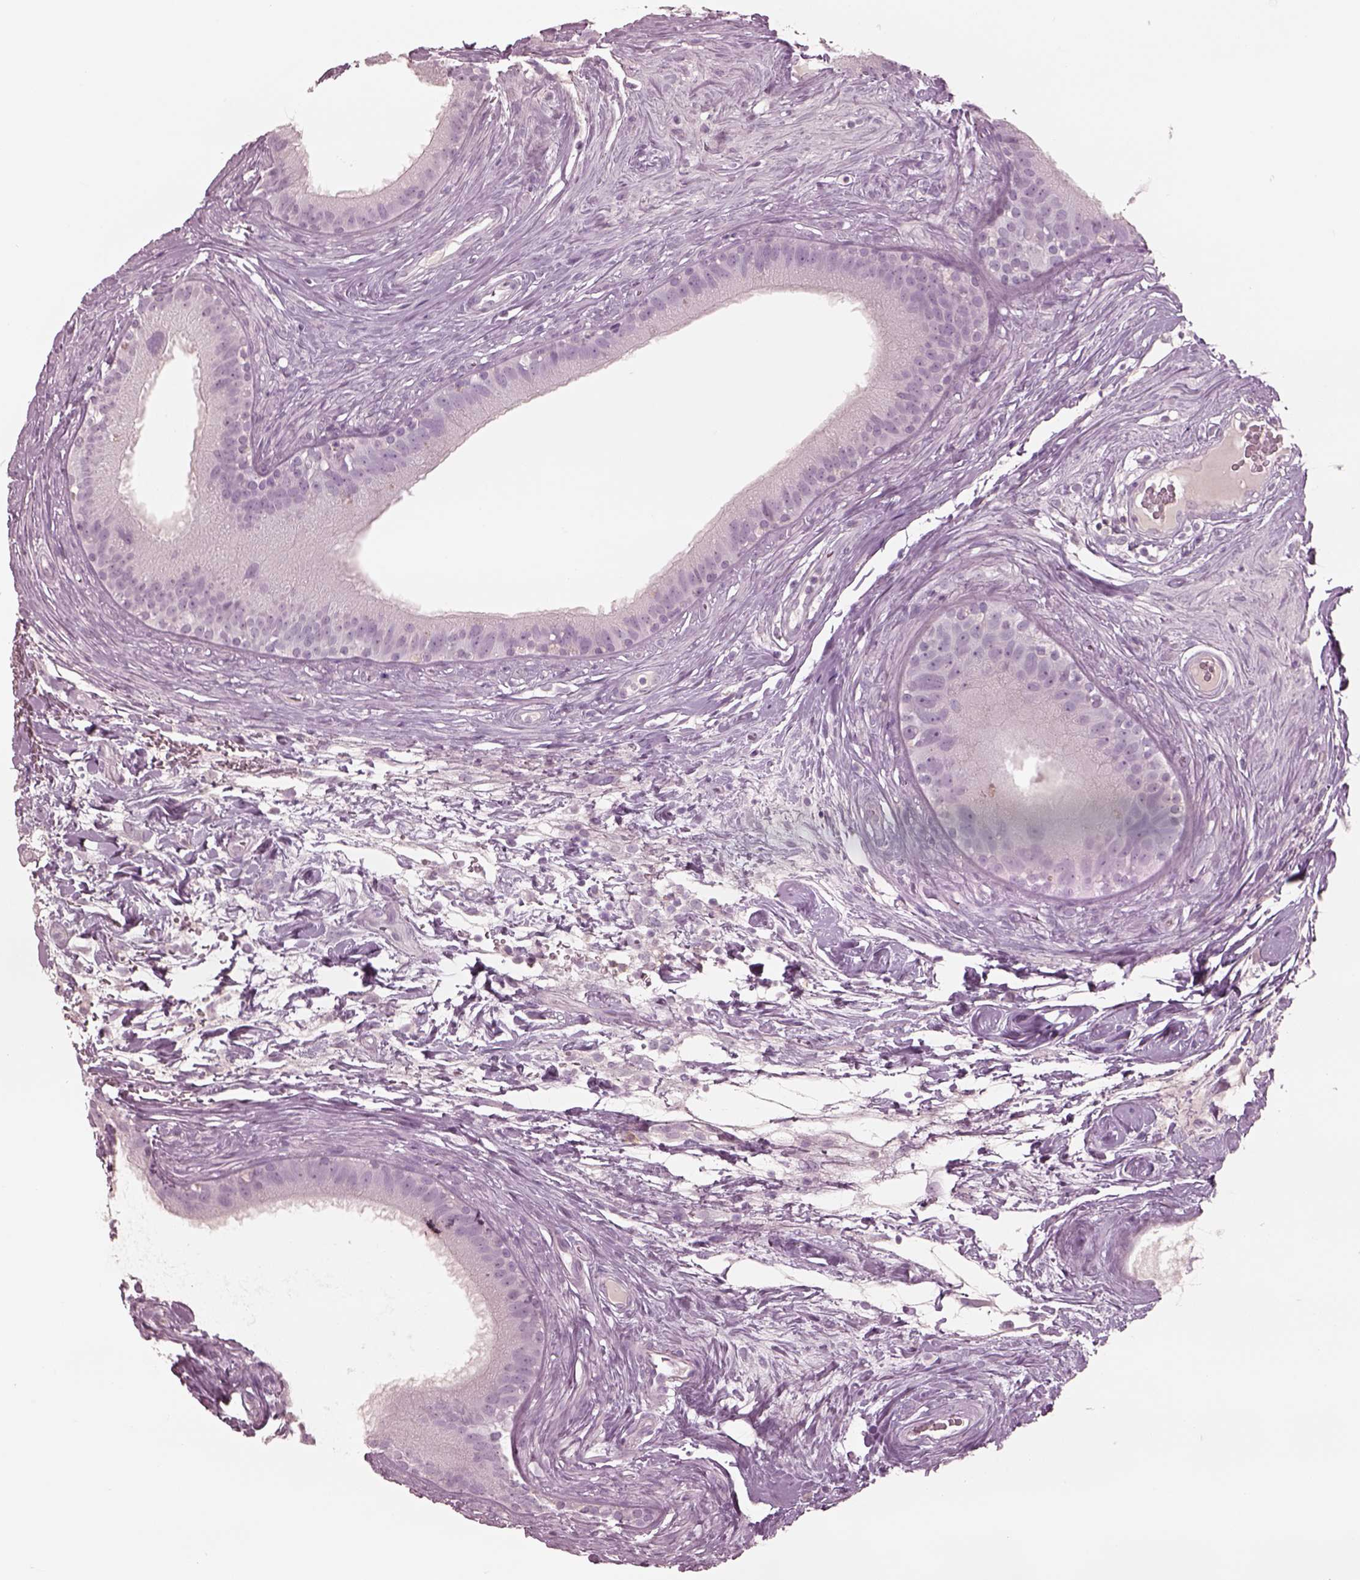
{"staining": {"intensity": "negative", "quantity": "none", "location": "none"}, "tissue": "epididymis", "cell_type": "Glandular cells", "image_type": "normal", "snomed": [{"axis": "morphology", "description": "Normal tissue, NOS"}, {"axis": "topography", "description": "Epididymis"}], "caption": "IHC micrograph of benign epididymis stained for a protein (brown), which reveals no expression in glandular cells.", "gene": "PDCD1", "patient": {"sex": "male", "age": 59}}